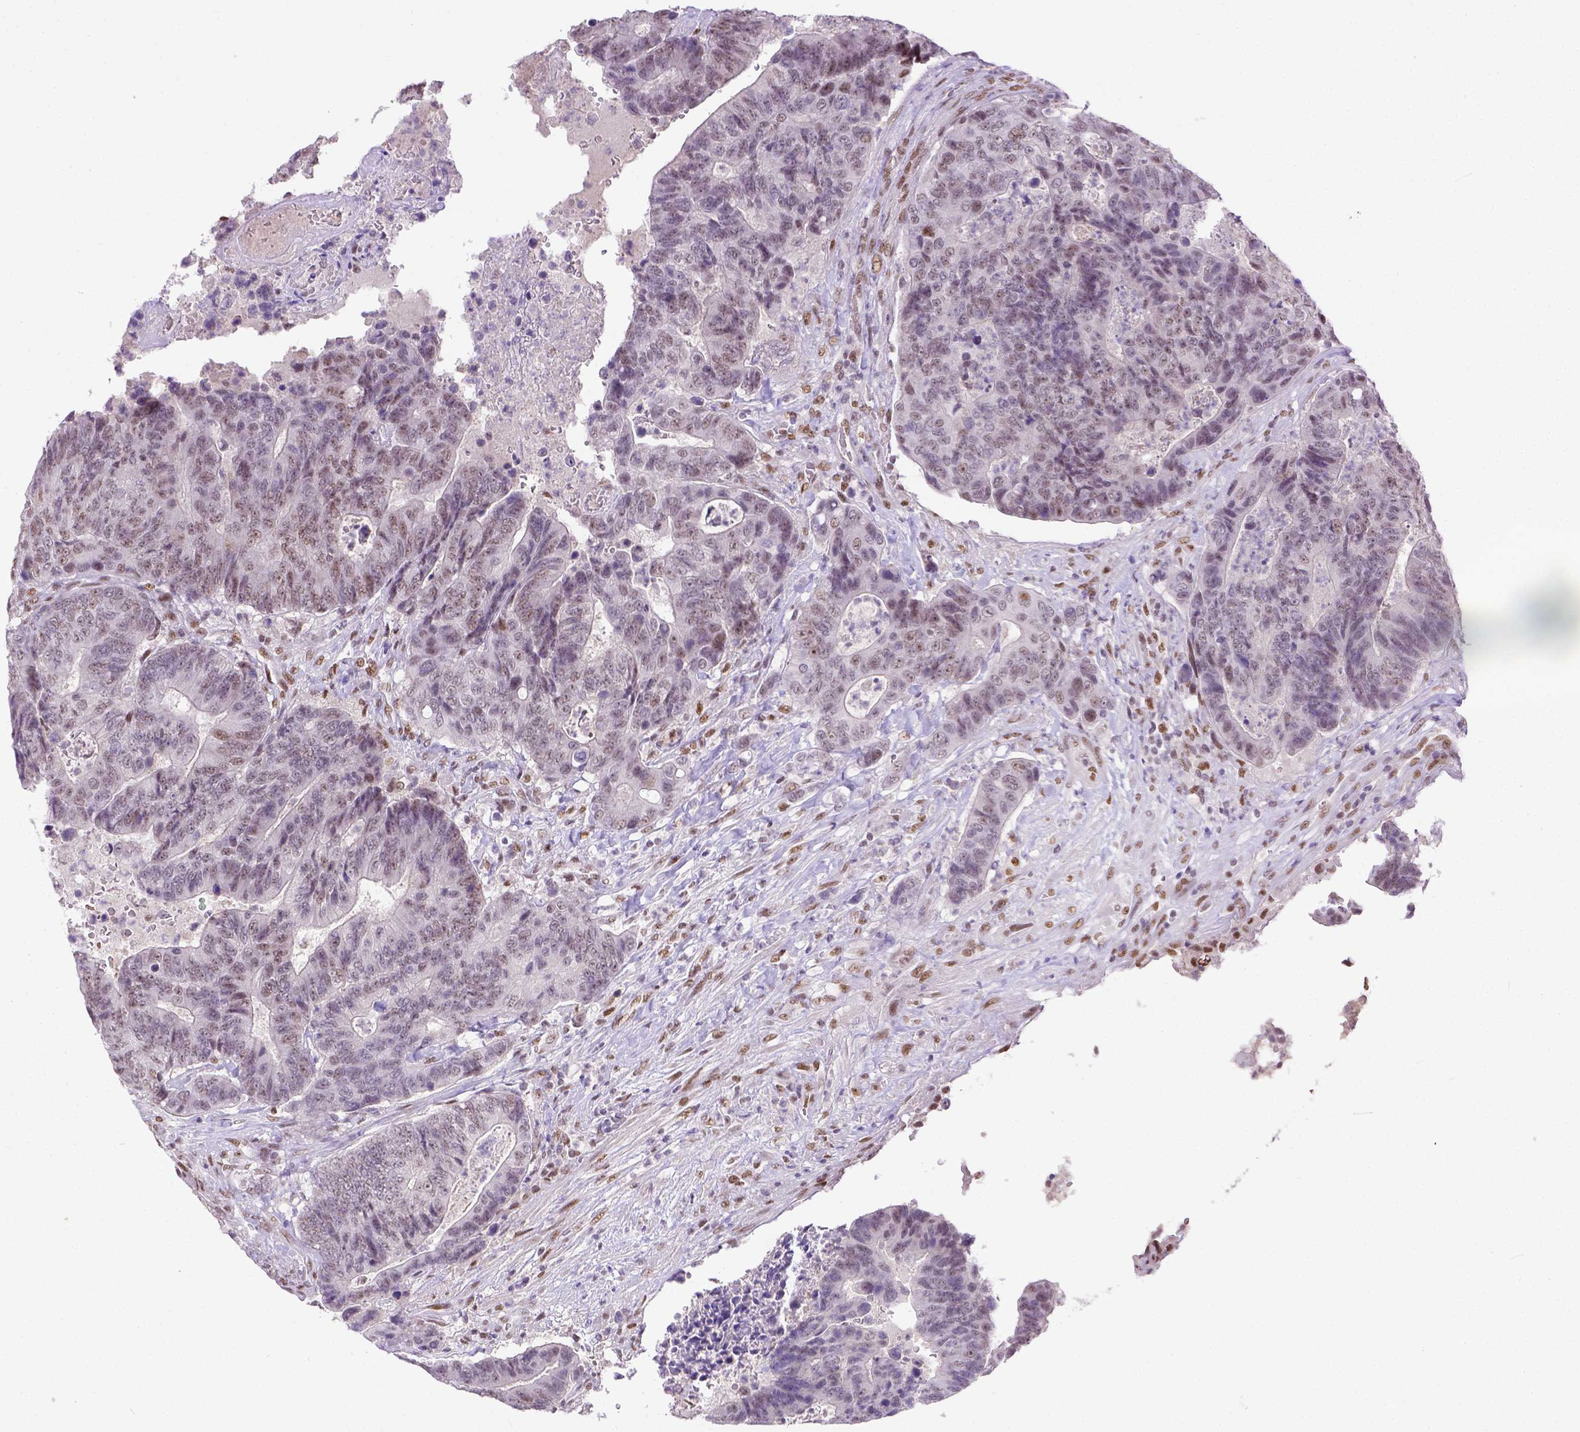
{"staining": {"intensity": "weak", "quantity": "25%-75%", "location": "cytoplasmic/membranous"}, "tissue": "colorectal cancer", "cell_type": "Tumor cells", "image_type": "cancer", "snomed": [{"axis": "morphology", "description": "Adenocarcinoma, NOS"}, {"axis": "topography", "description": "Colon"}], "caption": "A micrograph of colorectal adenocarcinoma stained for a protein reveals weak cytoplasmic/membranous brown staining in tumor cells.", "gene": "ERCC1", "patient": {"sex": "female", "age": 48}}